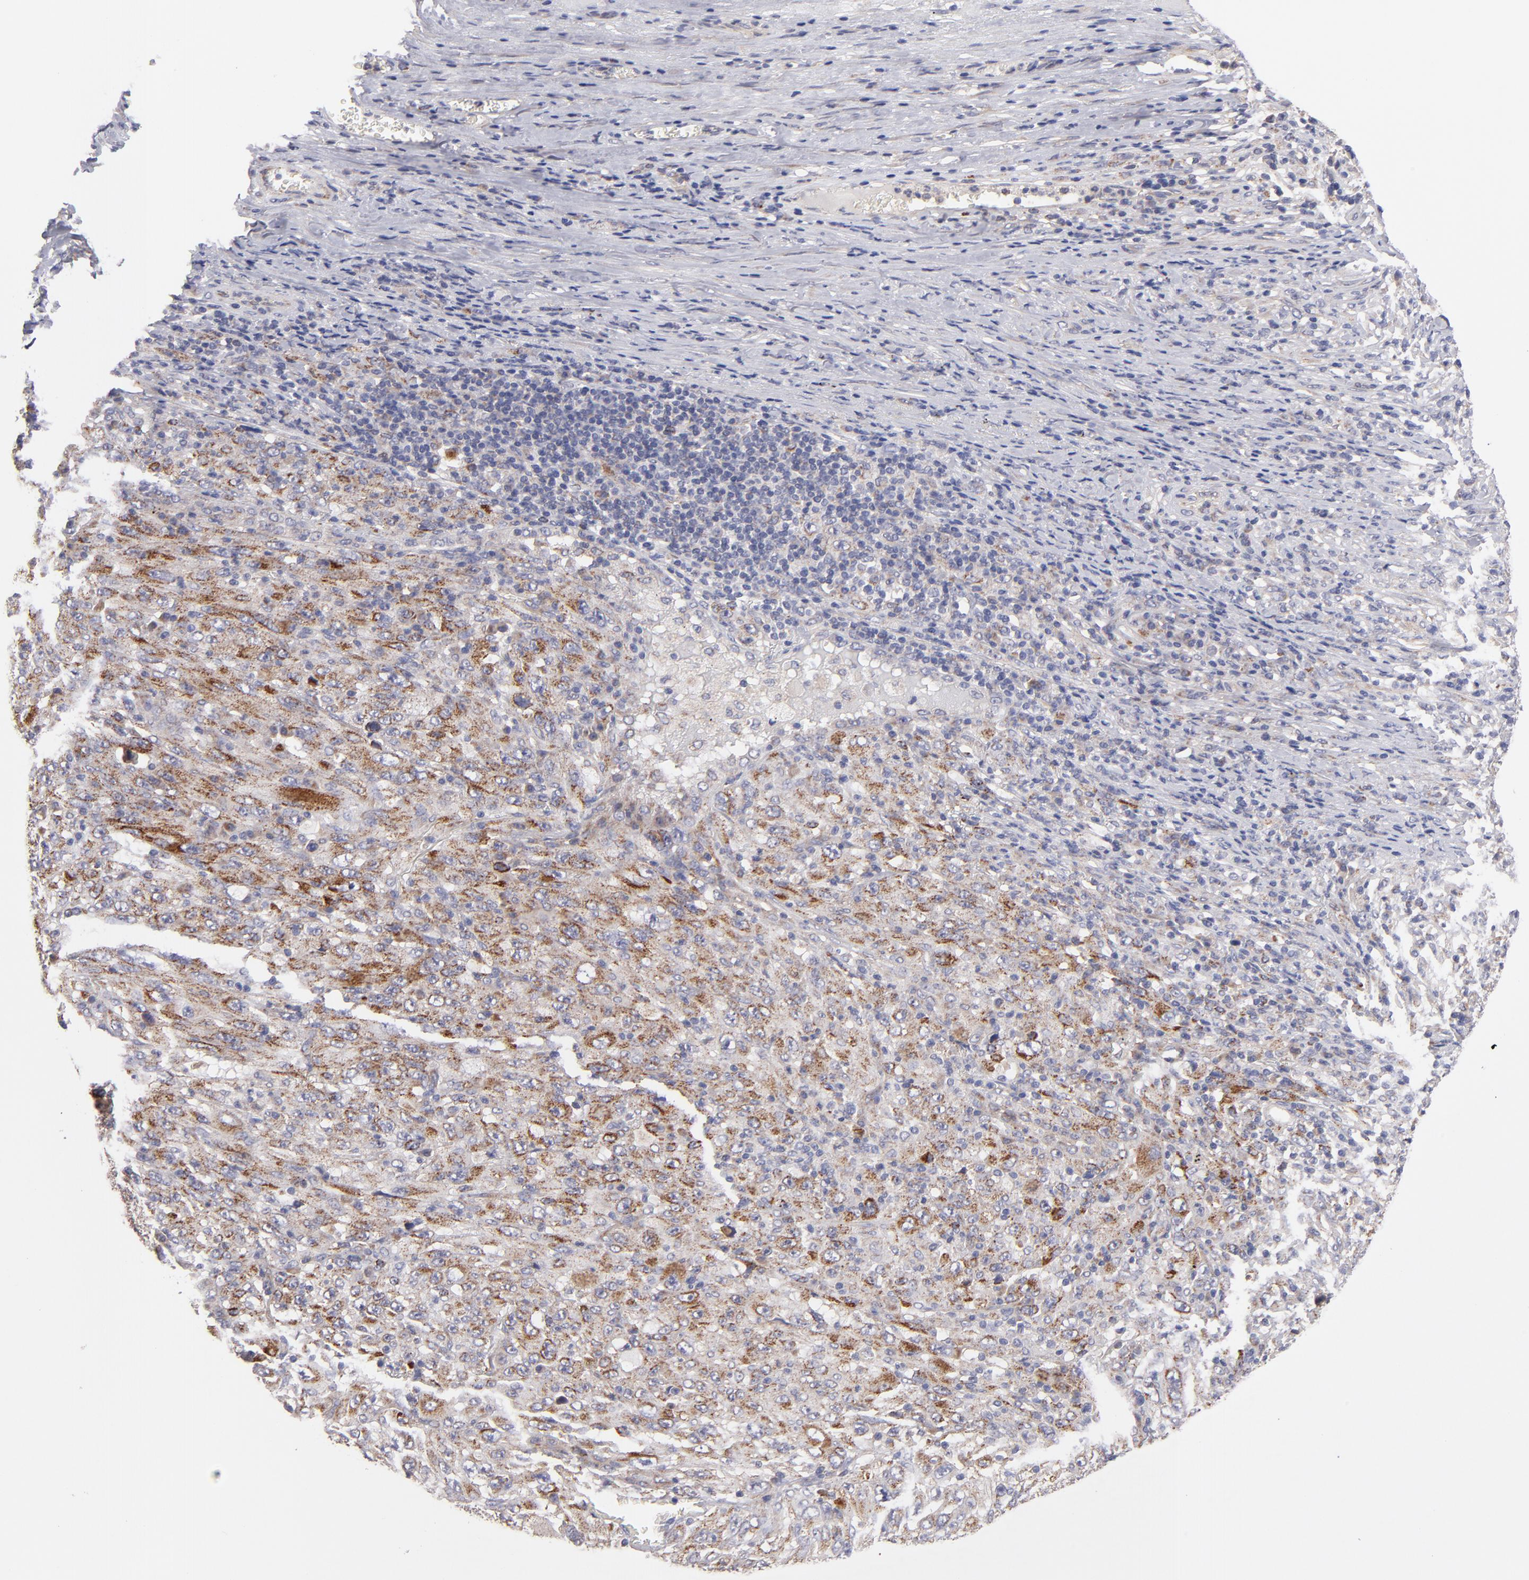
{"staining": {"intensity": "weak", "quantity": ">75%", "location": "cytoplasmic/membranous"}, "tissue": "melanoma", "cell_type": "Tumor cells", "image_type": "cancer", "snomed": [{"axis": "morphology", "description": "Malignant melanoma, Metastatic site"}, {"axis": "topography", "description": "Skin"}], "caption": "Immunohistochemistry (IHC) (DAB (3,3'-diaminobenzidine)) staining of melanoma displays weak cytoplasmic/membranous protein staining in approximately >75% of tumor cells.", "gene": "HCCS", "patient": {"sex": "female", "age": 56}}